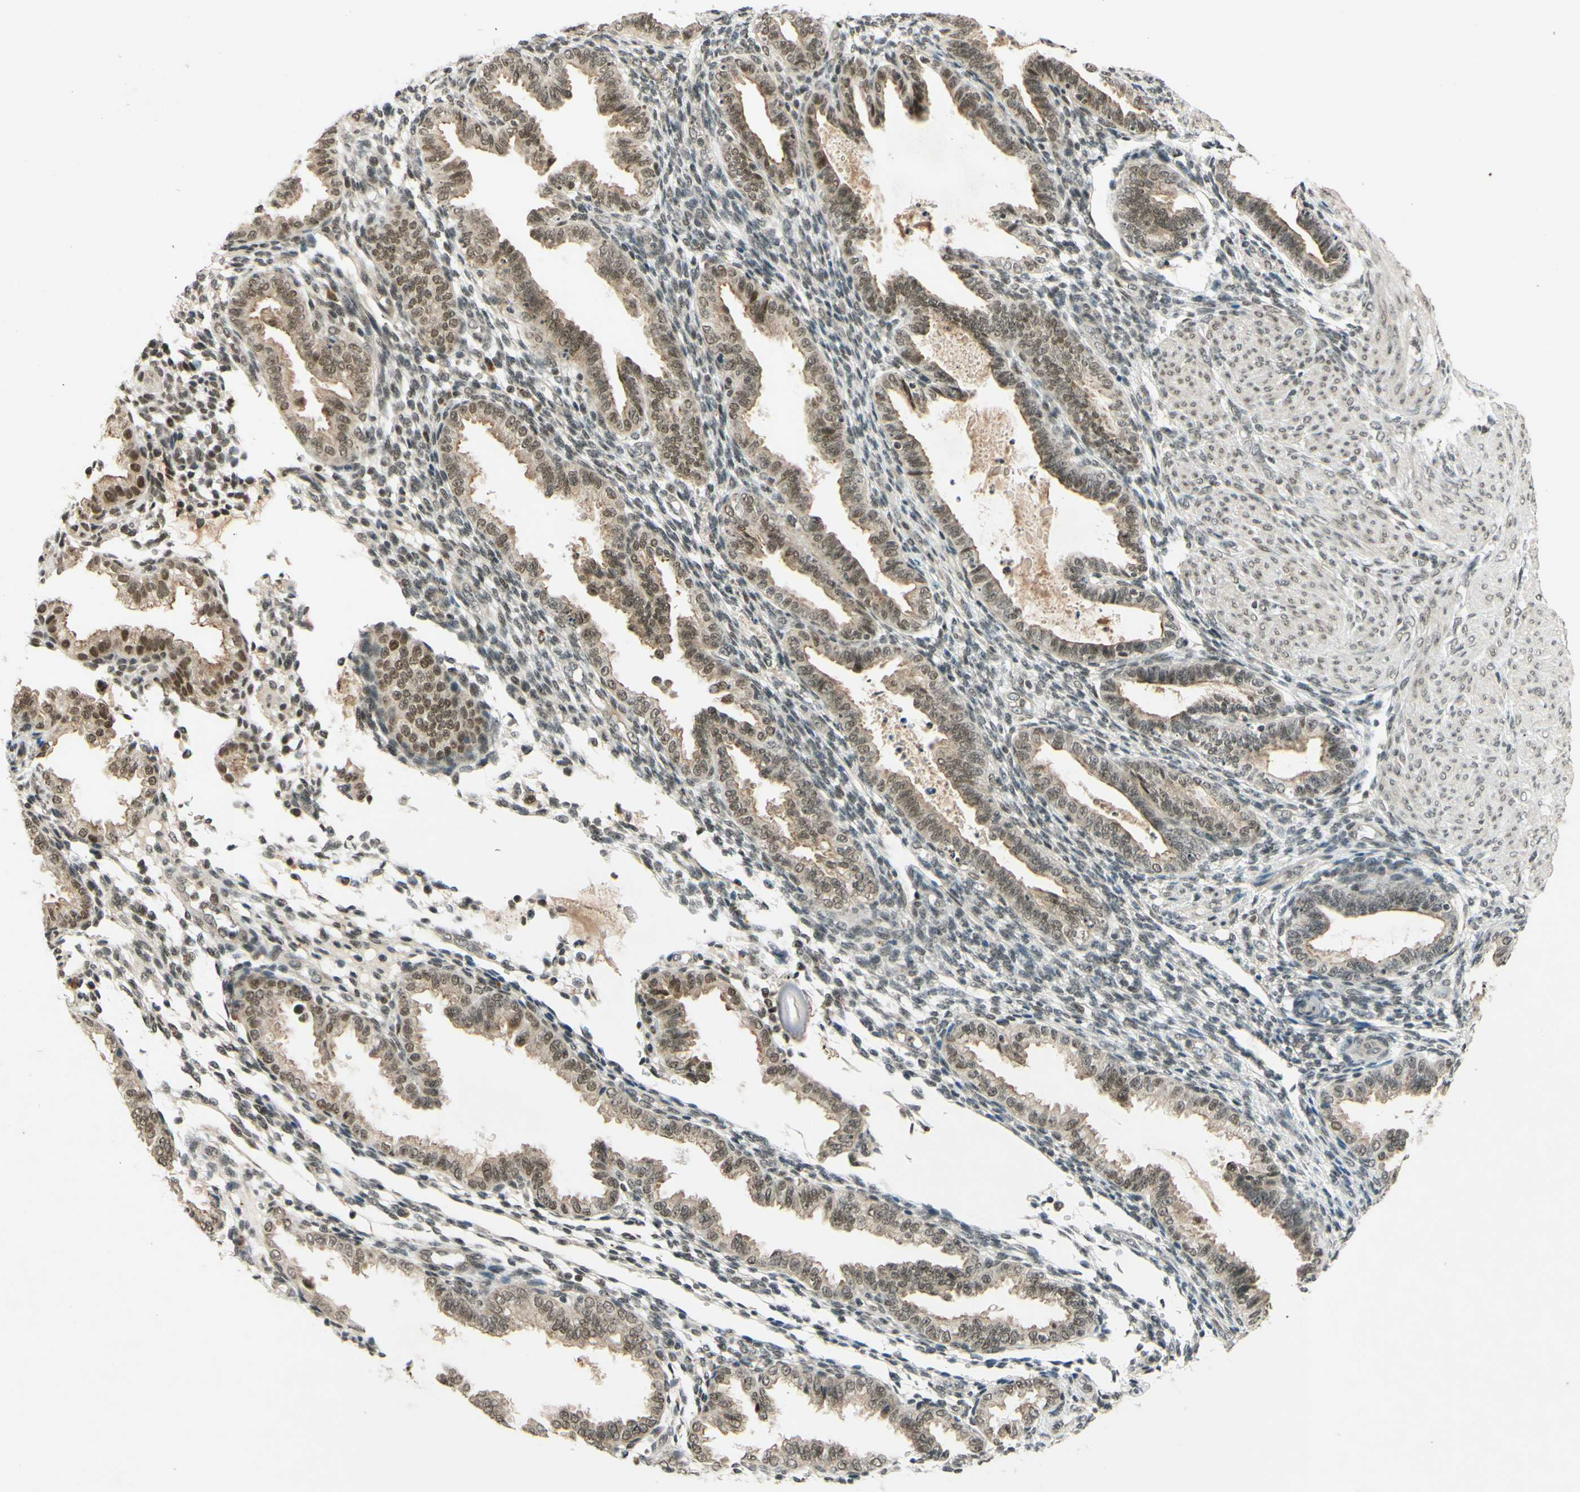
{"staining": {"intensity": "weak", "quantity": "25%-75%", "location": "nuclear"}, "tissue": "endometrium", "cell_type": "Cells in endometrial stroma", "image_type": "normal", "snomed": [{"axis": "morphology", "description": "Normal tissue, NOS"}, {"axis": "topography", "description": "Endometrium"}], "caption": "Benign endometrium was stained to show a protein in brown. There is low levels of weak nuclear expression in about 25%-75% of cells in endometrial stroma. Using DAB (brown) and hematoxylin (blue) stains, captured at high magnification using brightfield microscopy.", "gene": "SMARCB1", "patient": {"sex": "female", "age": 33}}